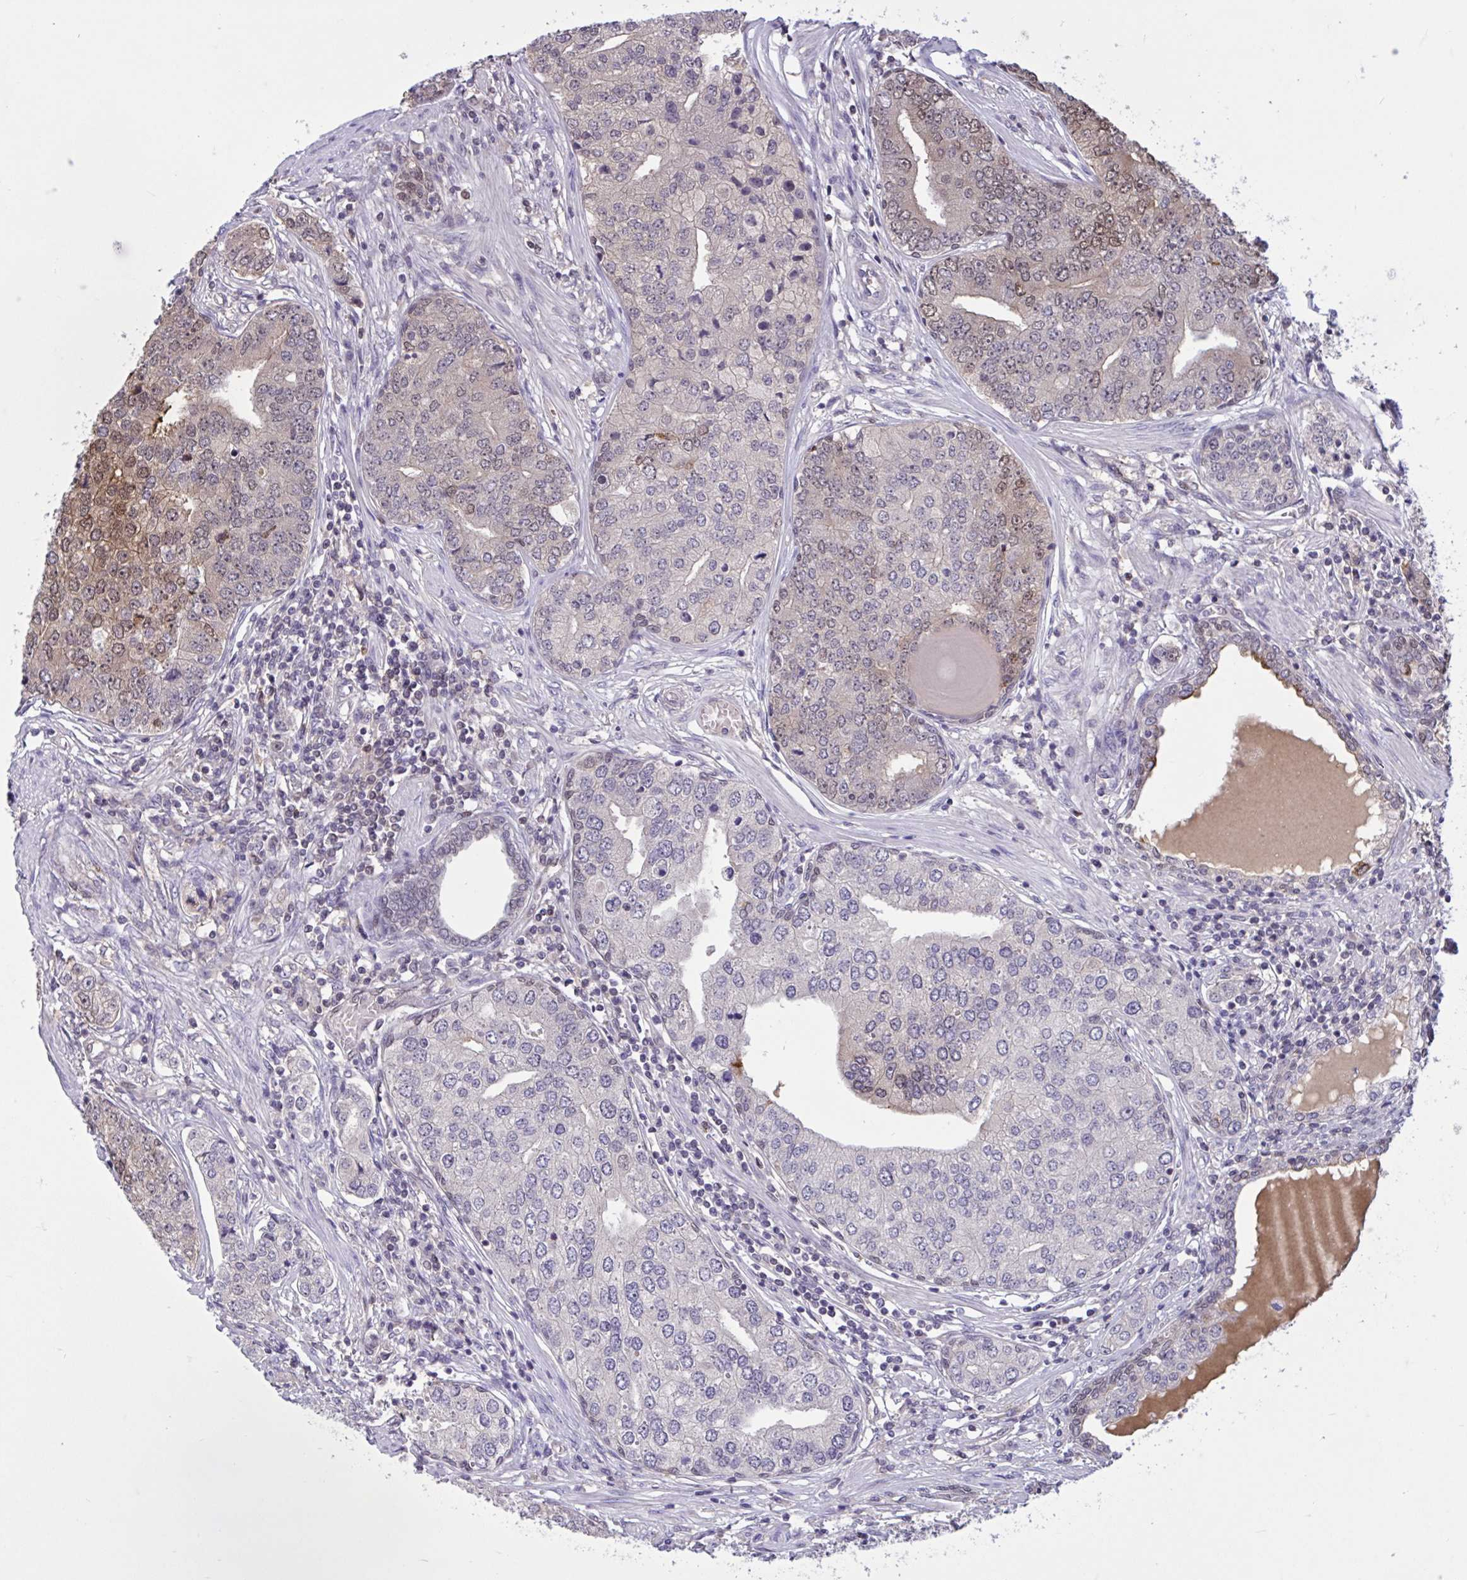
{"staining": {"intensity": "weak", "quantity": "<25%", "location": "nuclear"}, "tissue": "prostate cancer", "cell_type": "Tumor cells", "image_type": "cancer", "snomed": [{"axis": "morphology", "description": "Adenocarcinoma, High grade"}, {"axis": "topography", "description": "Prostate"}], "caption": "This is an immunohistochemistry (IHC) micrograph of adenocarcinoma (high-grade) (prostate). There is no positivity in tumor cells.", "gene": "RBL1", "patient": {"sex": "male", "age": 60}}